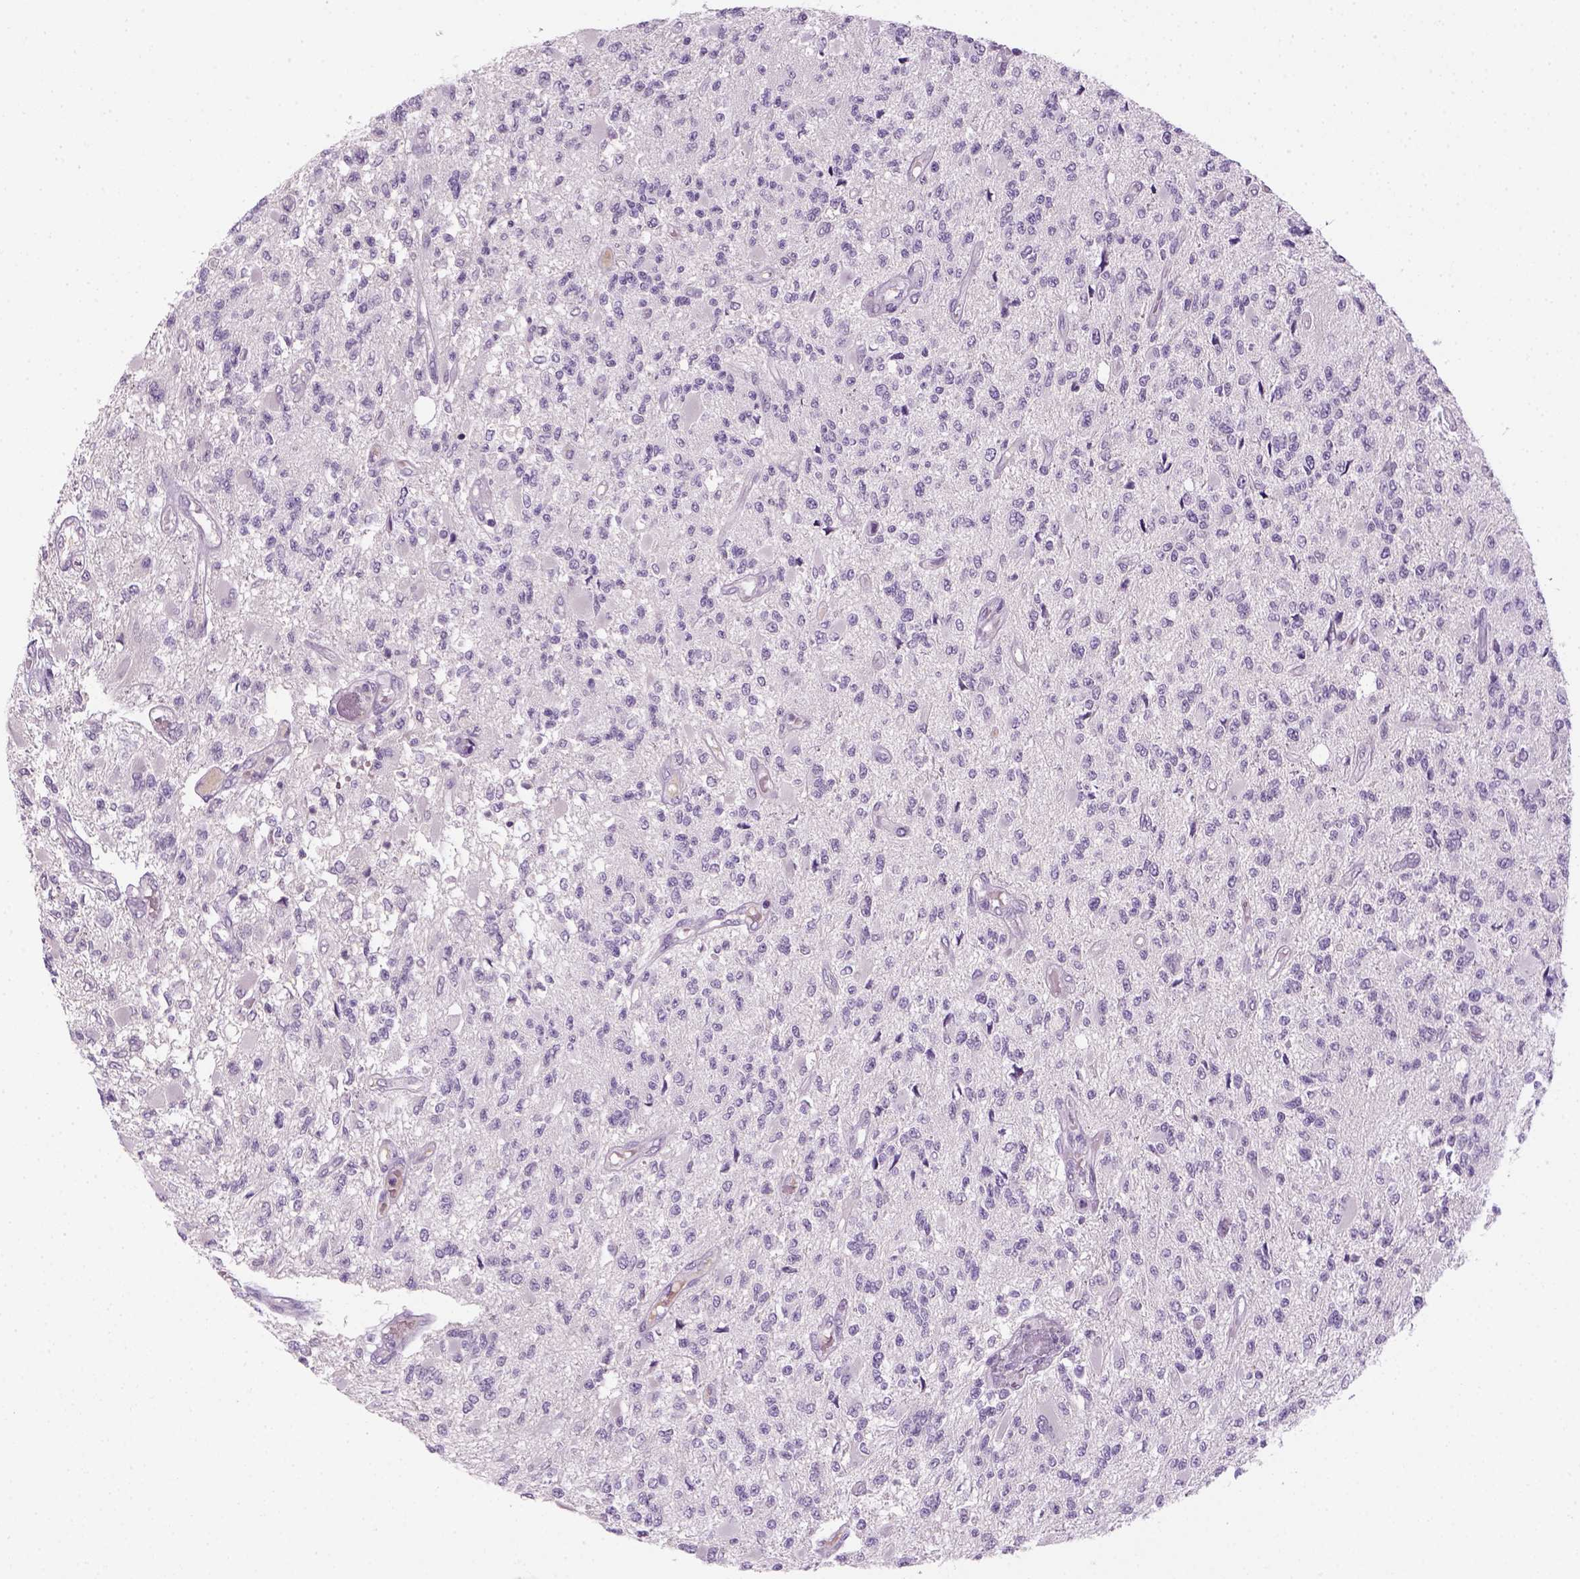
{"staining": {"intensity": "negative", "quantity": "none", "location": "none"}, "tissue": "glioma", "cell_type": "Tumor cells", "image_type": "cancer", "snomed": [{"axis": "morphology", "description": "Glioma, malignant, High grade"}, {"axis": "topography", "description": "Brain"}], "caption": "Immunohistochemistry (IHC) of glioma displays no expression in tumor cells. (DAB (3,3'-diaminobenzidine) immunohistochemistry (IHC) with hematoxylin counter stain).", "gene": "GFI1B", "patient": {"sex": "female", "age": 63}}